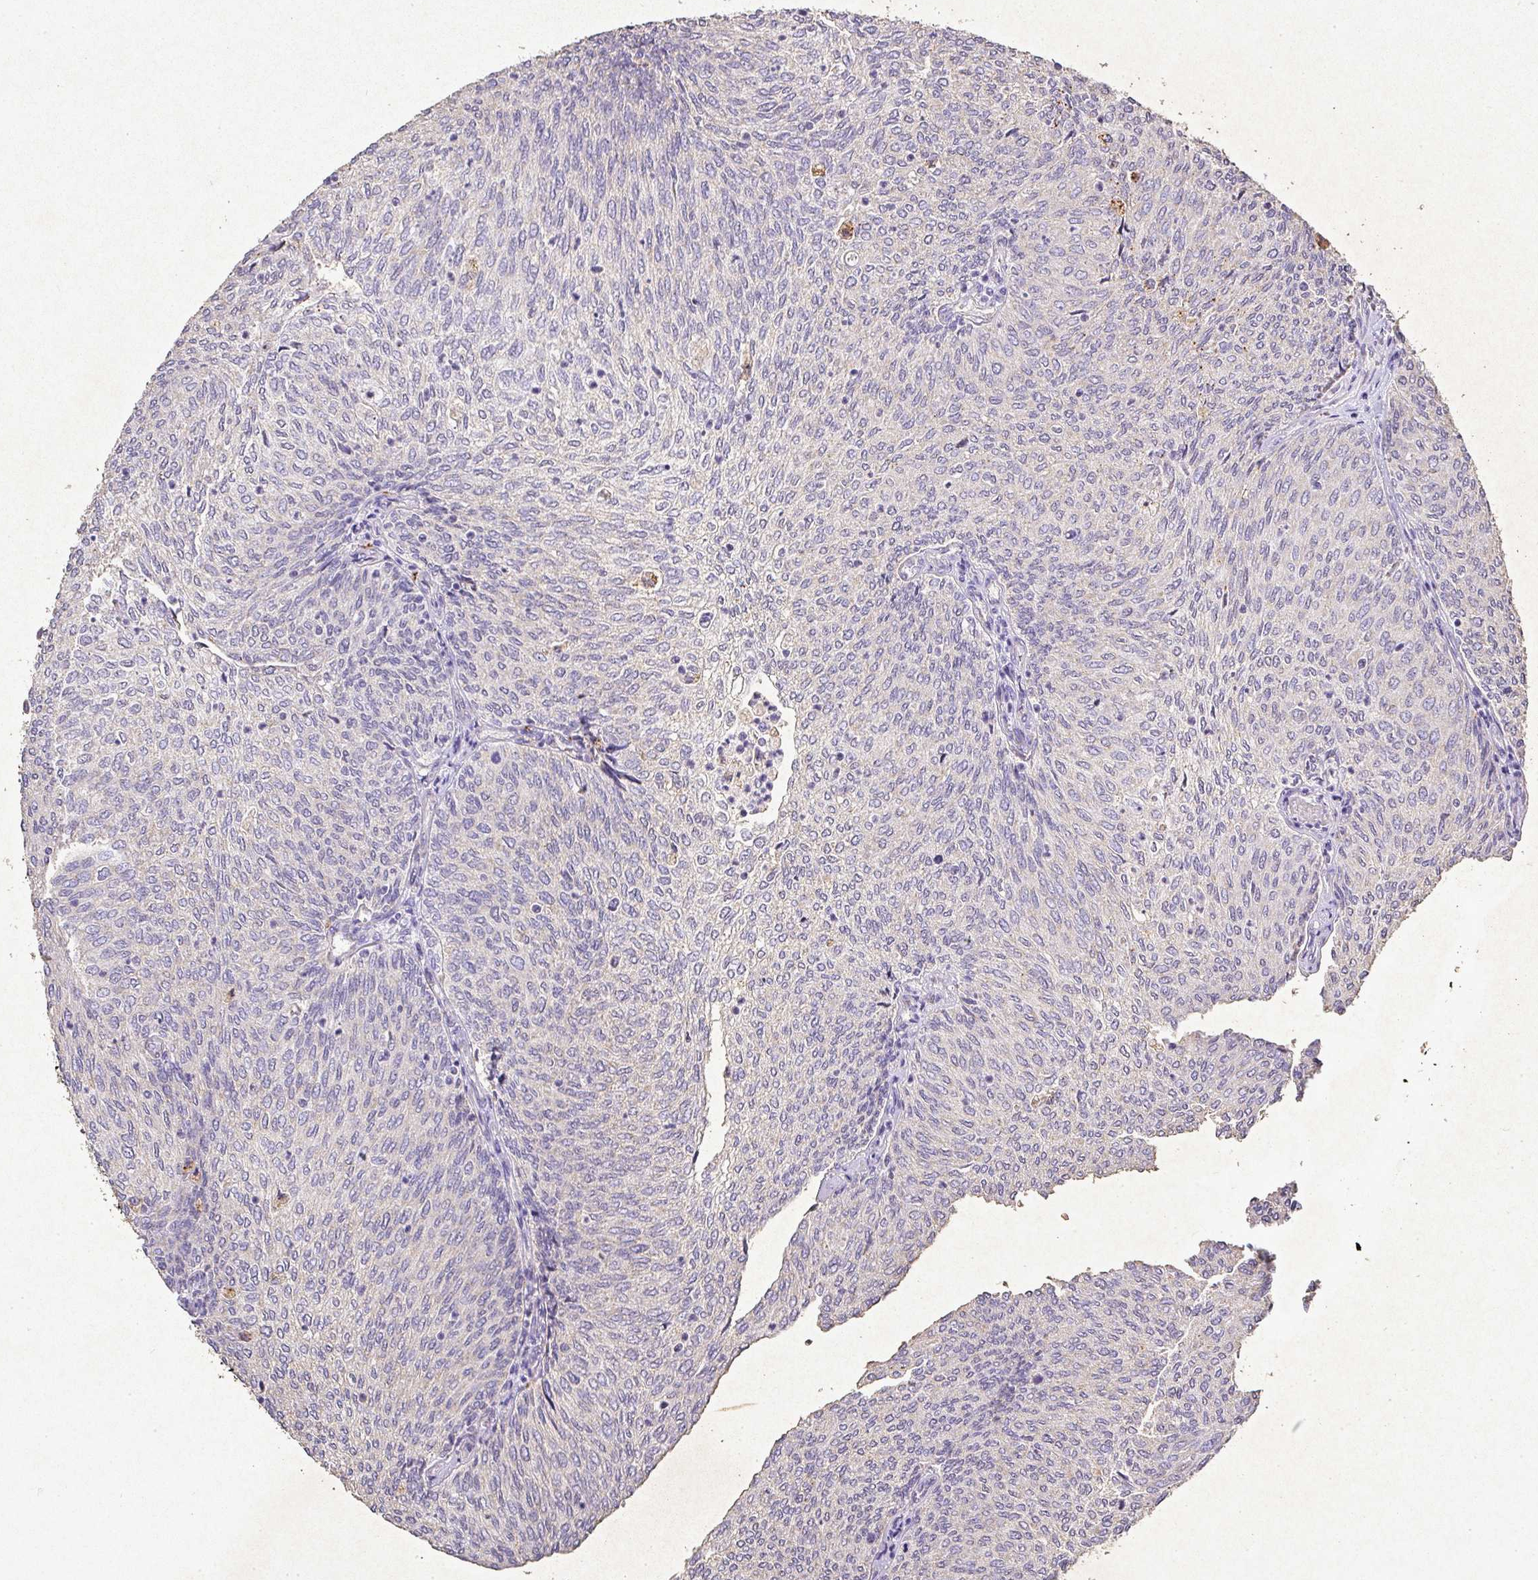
{"staining": {"intensity": "negative", "quantity": "none", "location": "none"}, "tissue": "urothelial cancer", "cell_type": "Tumor cells", "image_type": "cancer", "snomed": [{"axis": "morphology", "description": "Urothelial carcinoma, High grade"}, {"axis": "topography", "description": "Urinary bladder"}], "caption": "This is a image of immunohistochemistry (IHC) staining of high-grade urothelial carcinoma, which shows no expression in tumor cells.", "gene": "RPS2", "patient": {"sex": "female", "age": 79}}